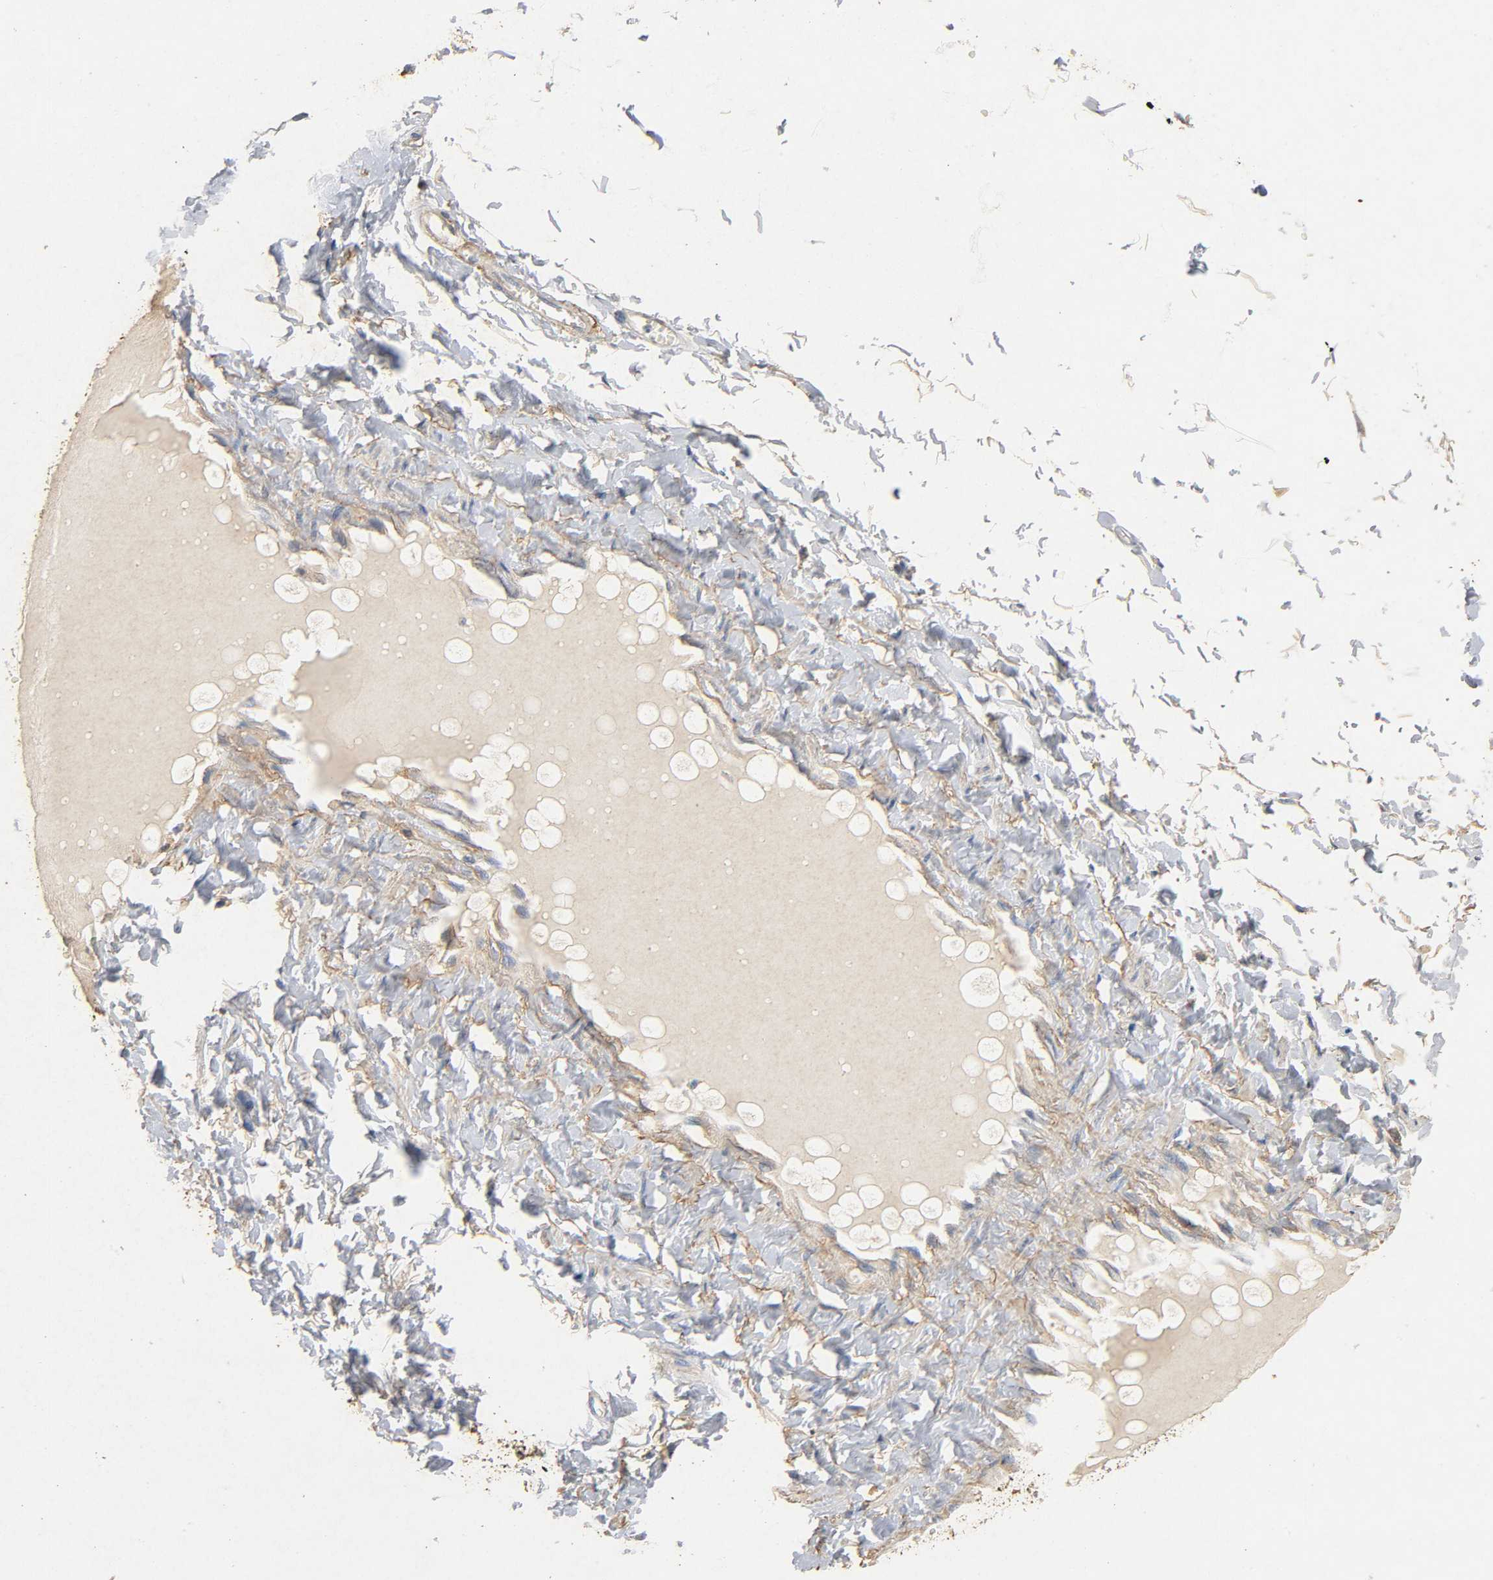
{"staining": {"intensity": "negative", "quantity": "none", "location": "none"}, "tissue": "soft tissue", "cell_type": "Fibroblasts", "image_type": "normal", "snomed": [{"axis": "morphology", "description": "Normal tissue, NOS"}, {"axis": "morphology", "description": "Inflammation, NOS"}, {"axis": "topography", "description": "Vascular tissue"}, {"axis": "topography", "description": "Salivary gland"}], "caption": "This photomicrograph is of benign soft tissue stained with immunohistochemistry (IHC) to label a protein in brown with the nuclei are counter-stained blue. There is no expression in fibroblasts. The staining was performed using DAB to visualize the protein expression in brown, while the nuclei were stained in blue with hematoxylin (Magnification: 20x).", "gene": "NDUFS3", "patient": {"sex": "female", "age": 75}}